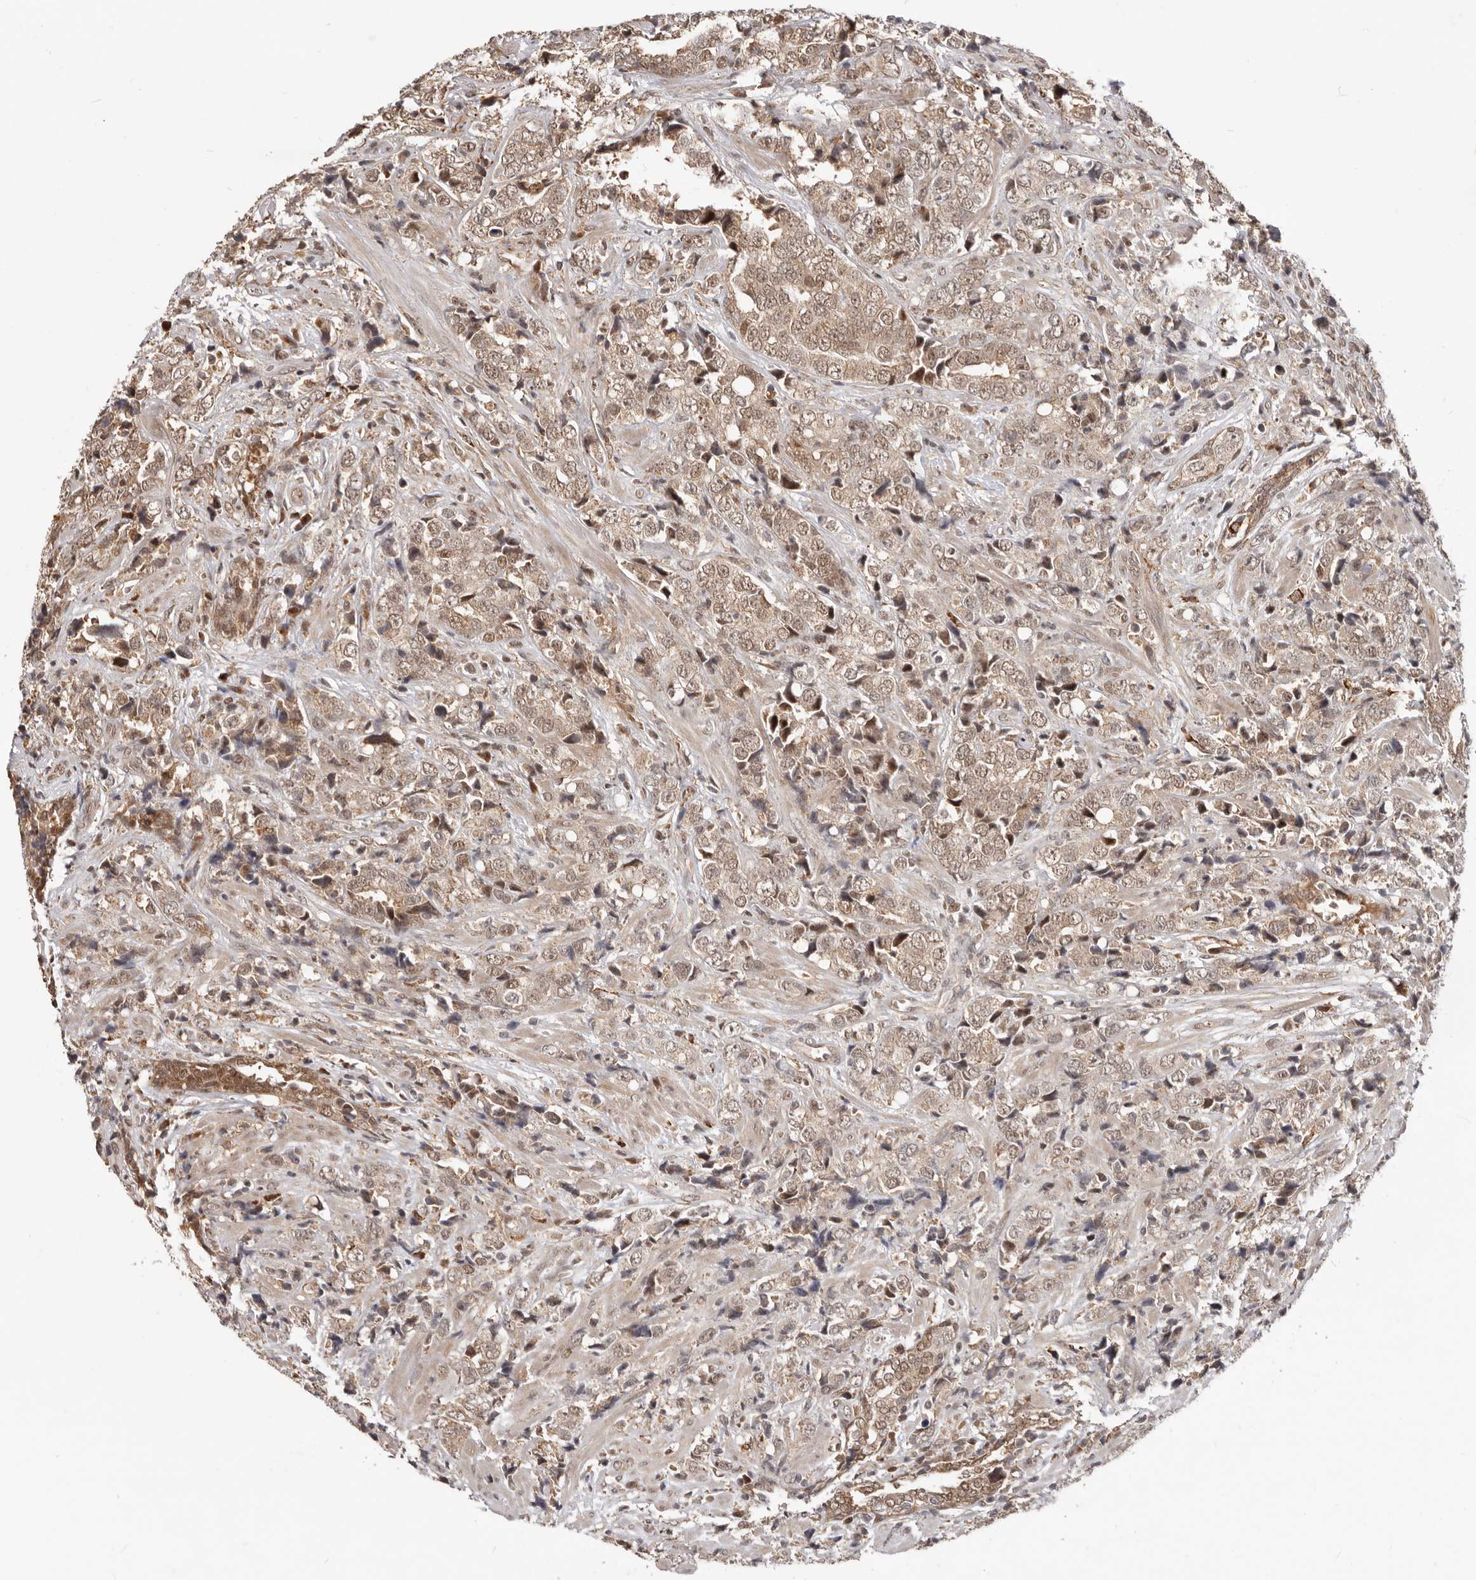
{"staining": {"intensity": "weak", "quantity": ">75%", "location": "cytoplasmic/membranous,nuclear"}, "tissue": "prostate cancer", "cell_type": "Tumor cells", "image_type": "cancer", "snomed": [{"axis": "morphology", "description": "Adenocarcinoma, High grade"}, {"axis": "topography", "description": "Prostate"}], "caption": "Brown immunohistochemical staining in prostate cancer (high-grade adenocarcinoma) shows weak cytoplasmic/membranous and nuclear positivity in approximately >75% of tumor cells.", "gene": "NCOA3", "patient": {"sex": "male", "age": 71}}